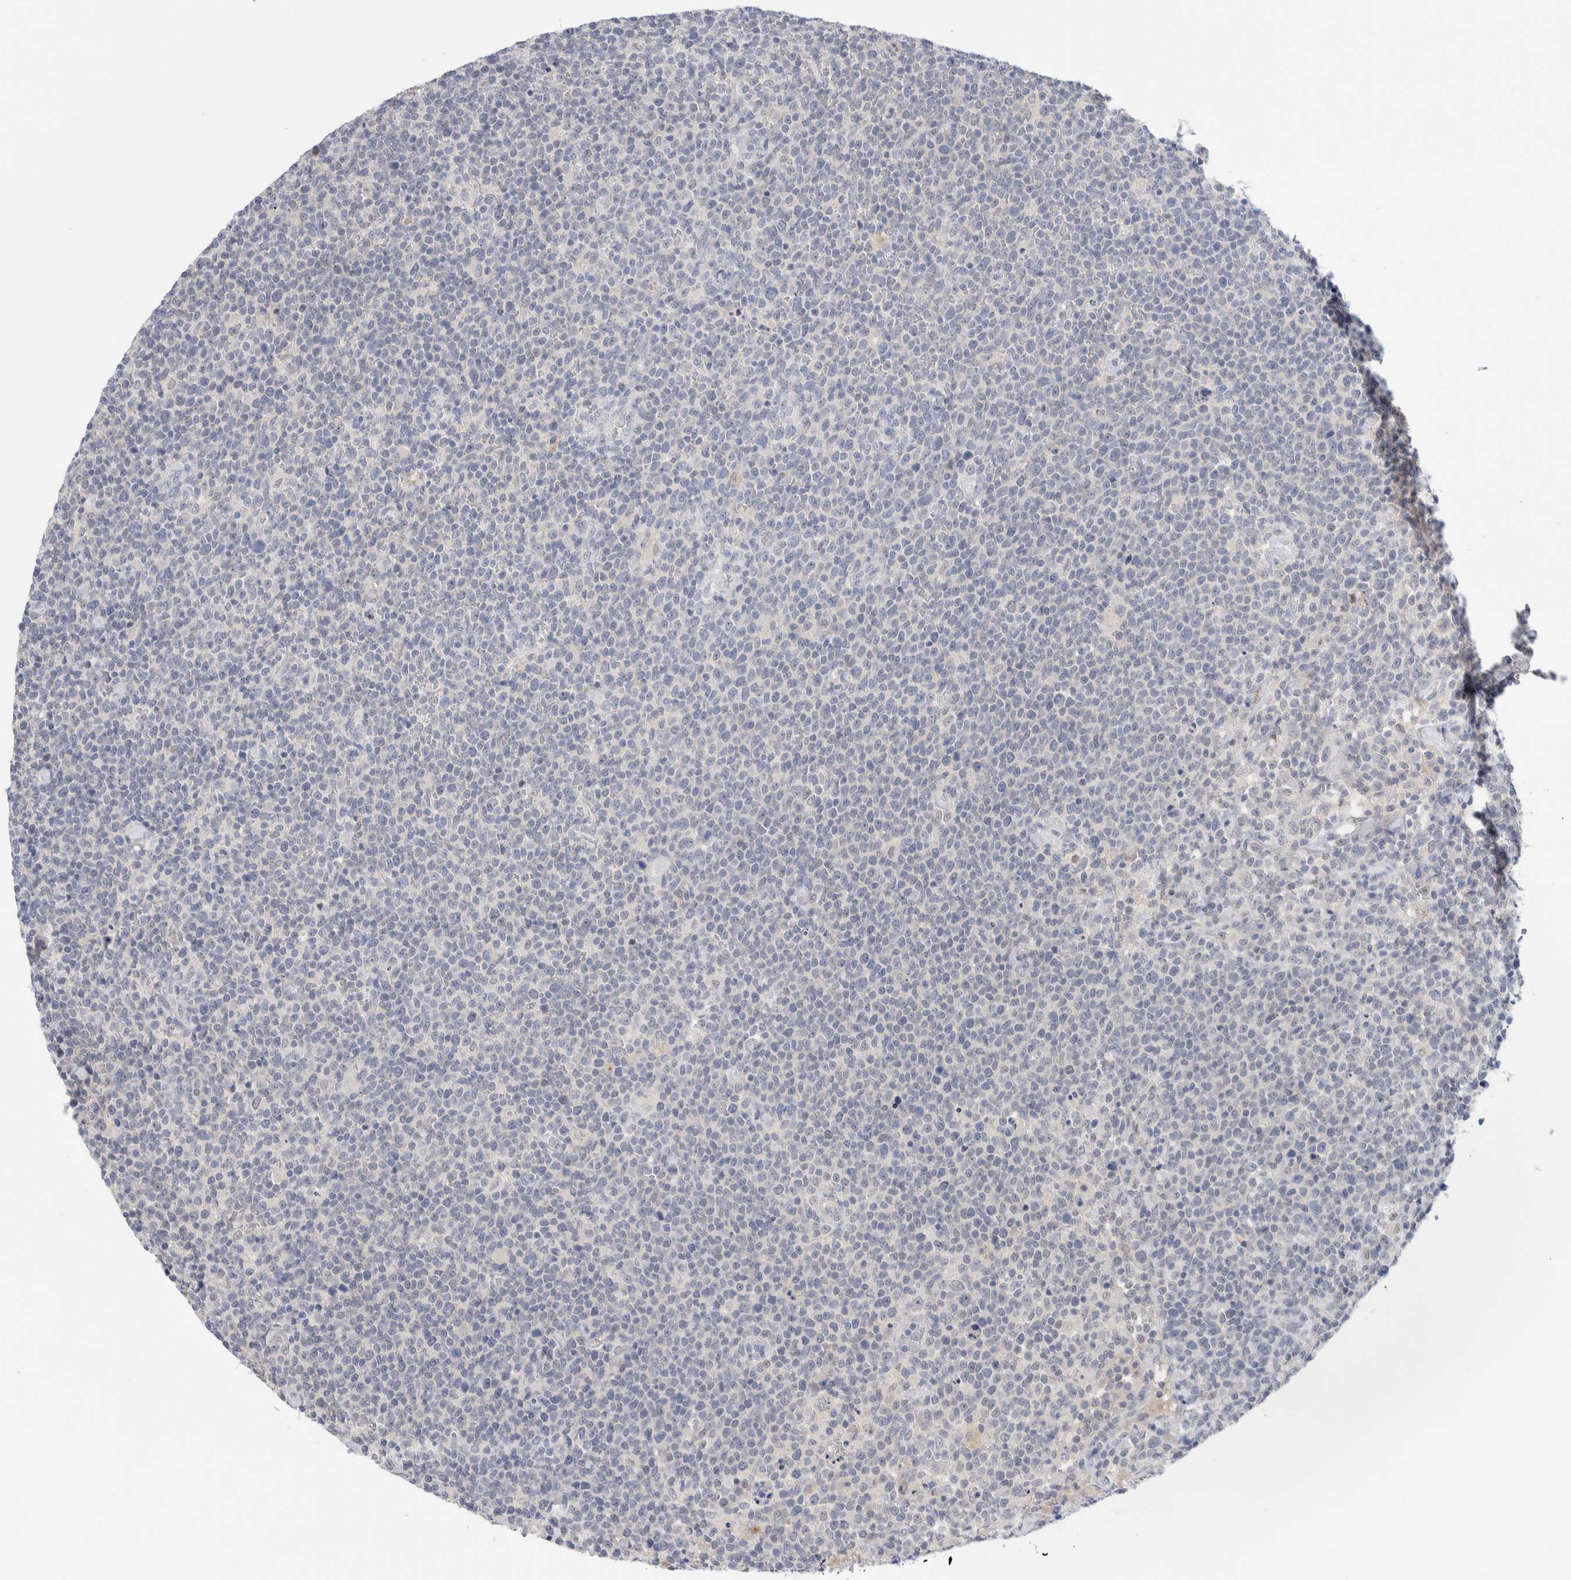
{"staining": {"intensity": "negative", "quantity": "none", "location": "none"}, "tissue": "lymphoma", "cell_type": "Tumor cells", "image_type": "cancer", "snomed": [{"axis": "morphology", "description": "Malignant lymphoma, non-Hodgkin's type, High grade"}, {"axis": "topography", "description": "Lymph node"}], "caption": "A micrograph of malignant lymphoma, non-Hodgkin's type (high-grade) stained for a protein displays no brown staining in tumor cells.", "gene": "DNAJB6", "patient": {"sex": "male", "age": 61}}